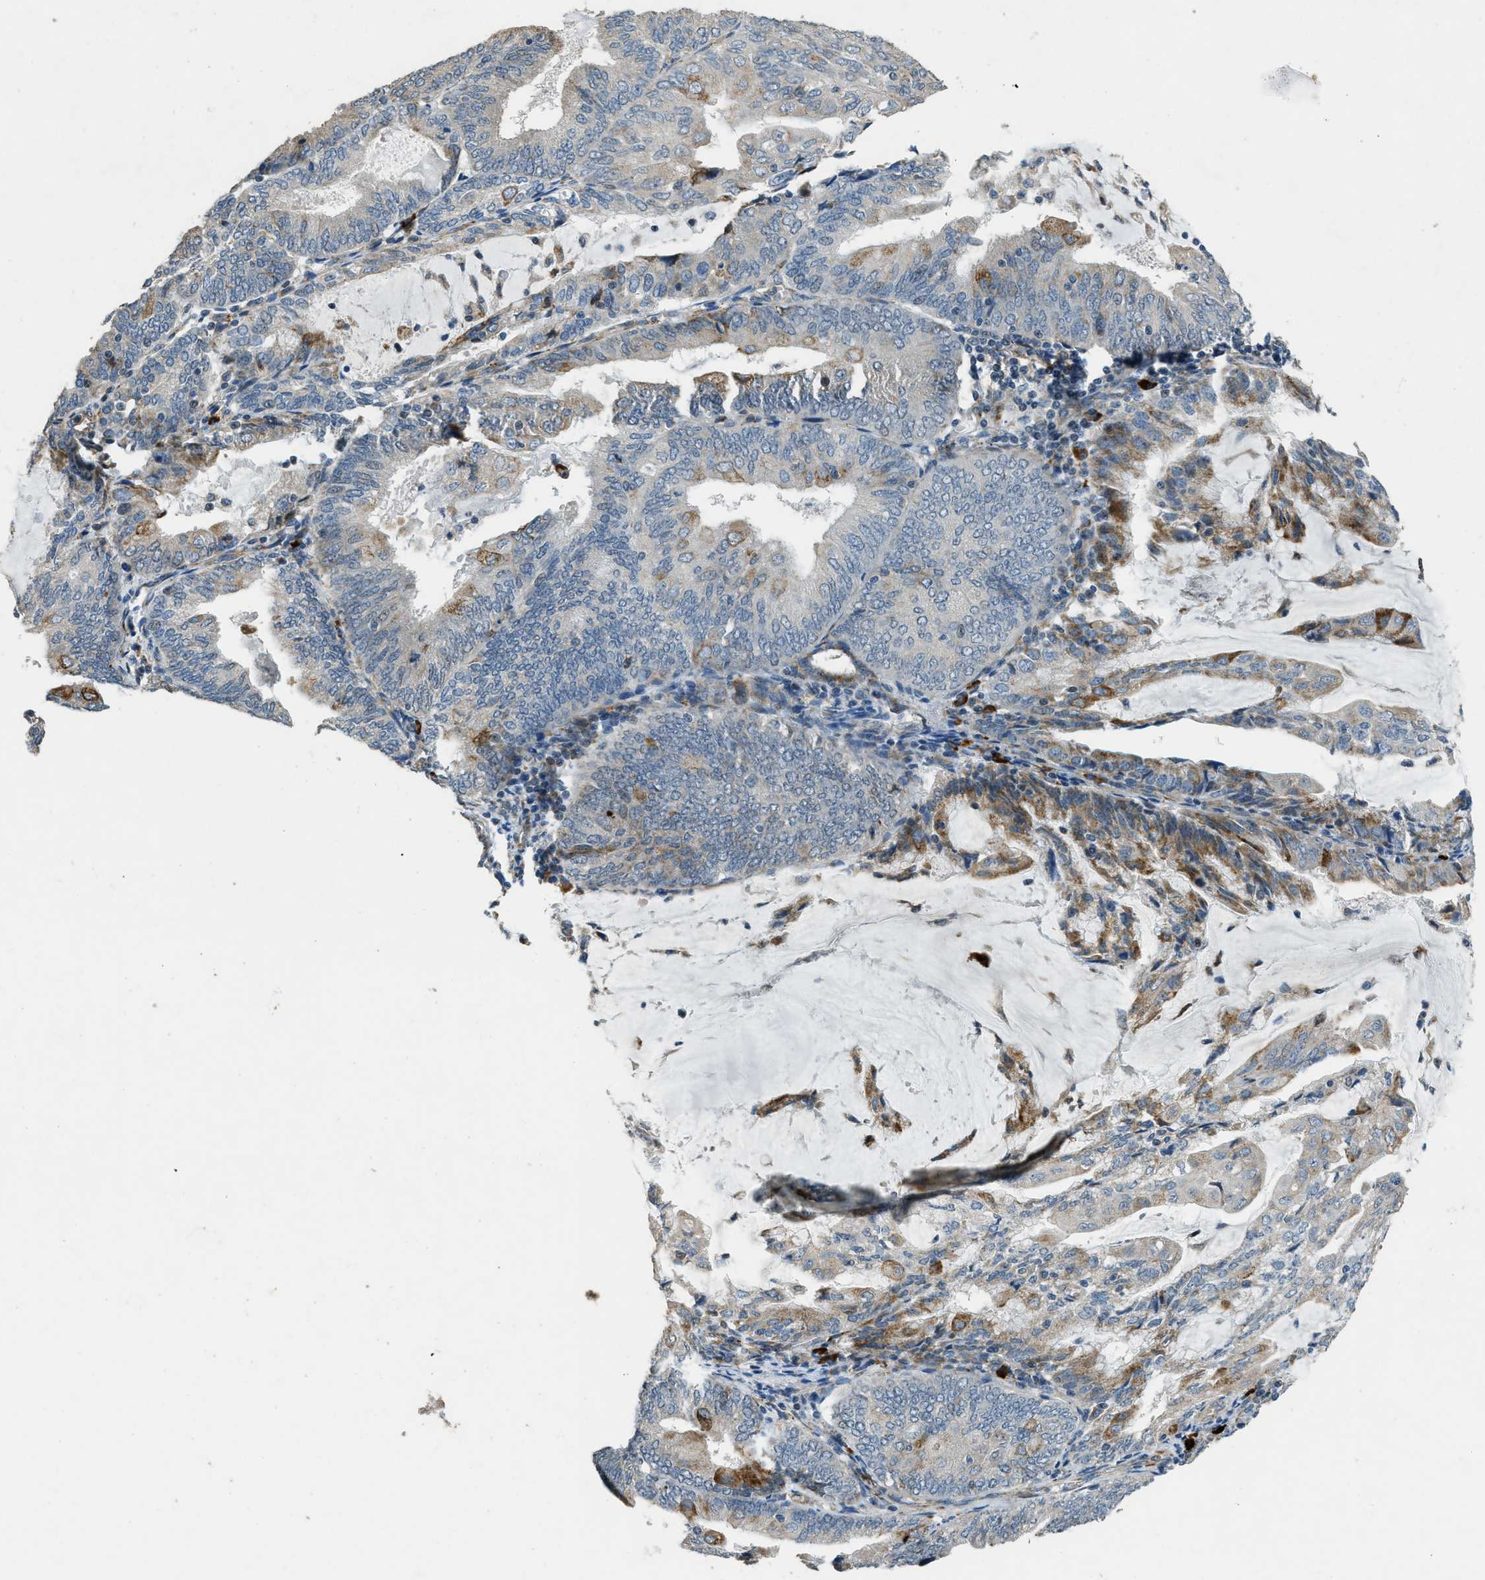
{"staining": {"intensity": "moderate", "quantity": "<25%", "location": "cytoplasmic/membranous"}, "tissue": "endometrial cancer", "cell_type": "Tumor cells", "image_type": "cancer", "snomed": [{"axis": "morphology", "description": "Adenocarcinoma, NOS"}, {"axis": "topography", "description": "Endometrium"}], "caption": "Moderate cytoplasmic/membranous expression is appreciated in about <25% of tumor cells in endometrial cancer (adenocarcinoma).", "gene": "HERC2", "patient": {"sex": "female", "age": 81}}